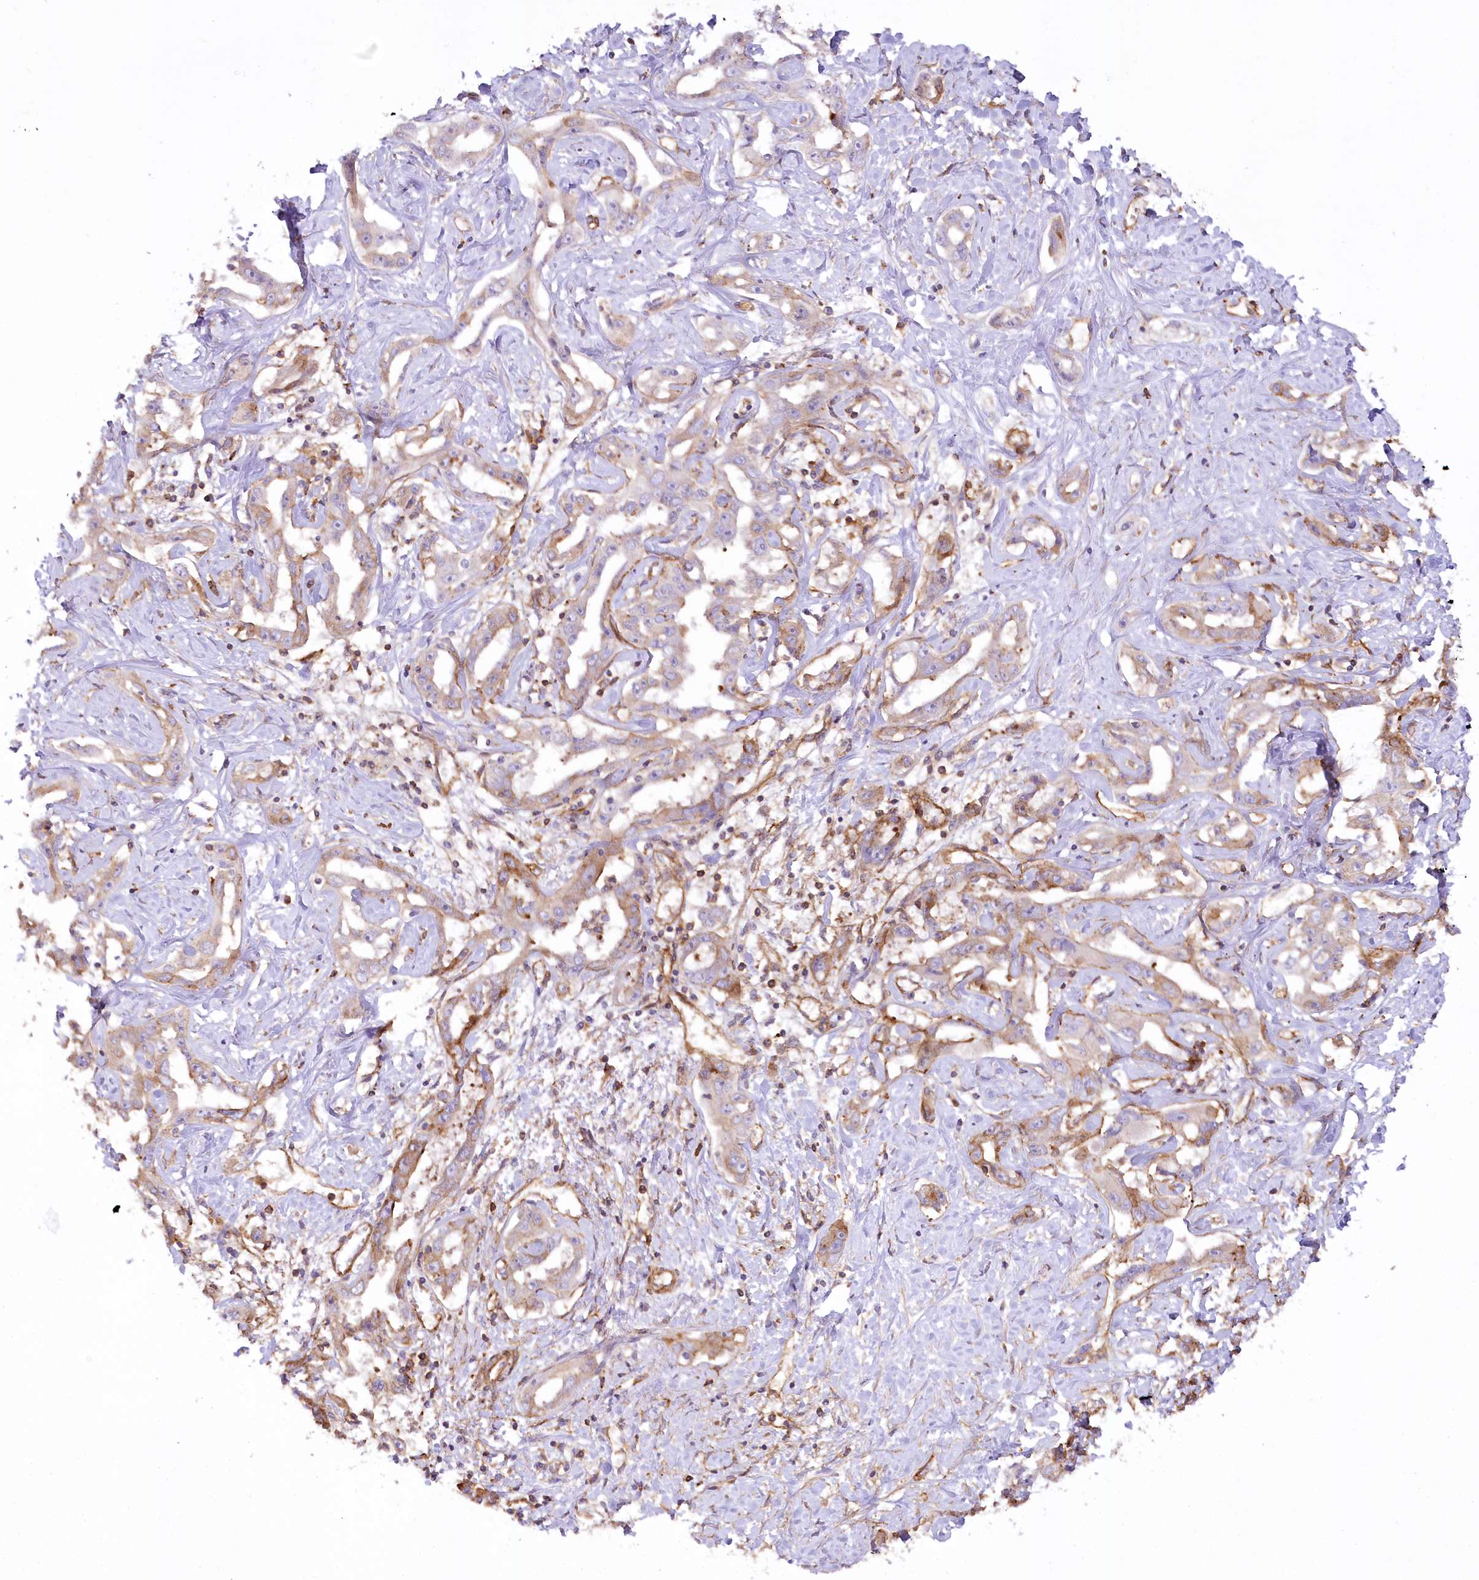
{"staining": {"intensity": "weak", "quantity": "25%-75%", "location": "cytoplasmic/membranous"}, "tissue": "liver cancer", "cell_type": "Tumor cells", "image_type": "cancer", "snomed": [{"axis": "morphology", "description": "Cholangiocarcinoma"}, {"axis": "topography", "description": "Liver"}], "caption": "Cholangiocarcinoma (liver) was stained to show a protein in brown. There is low levels of weak cytoplasmic/membranous staining in about 25%-75% of tumor cells. (Stains: DAB (3,3'-diaminobenzidine) in brown, nuclei in blue, Microscopy: brightfield microscopy at high magnification).", "gene": "SYNPO2", "patient": {"sex": "male", "age": 59}}